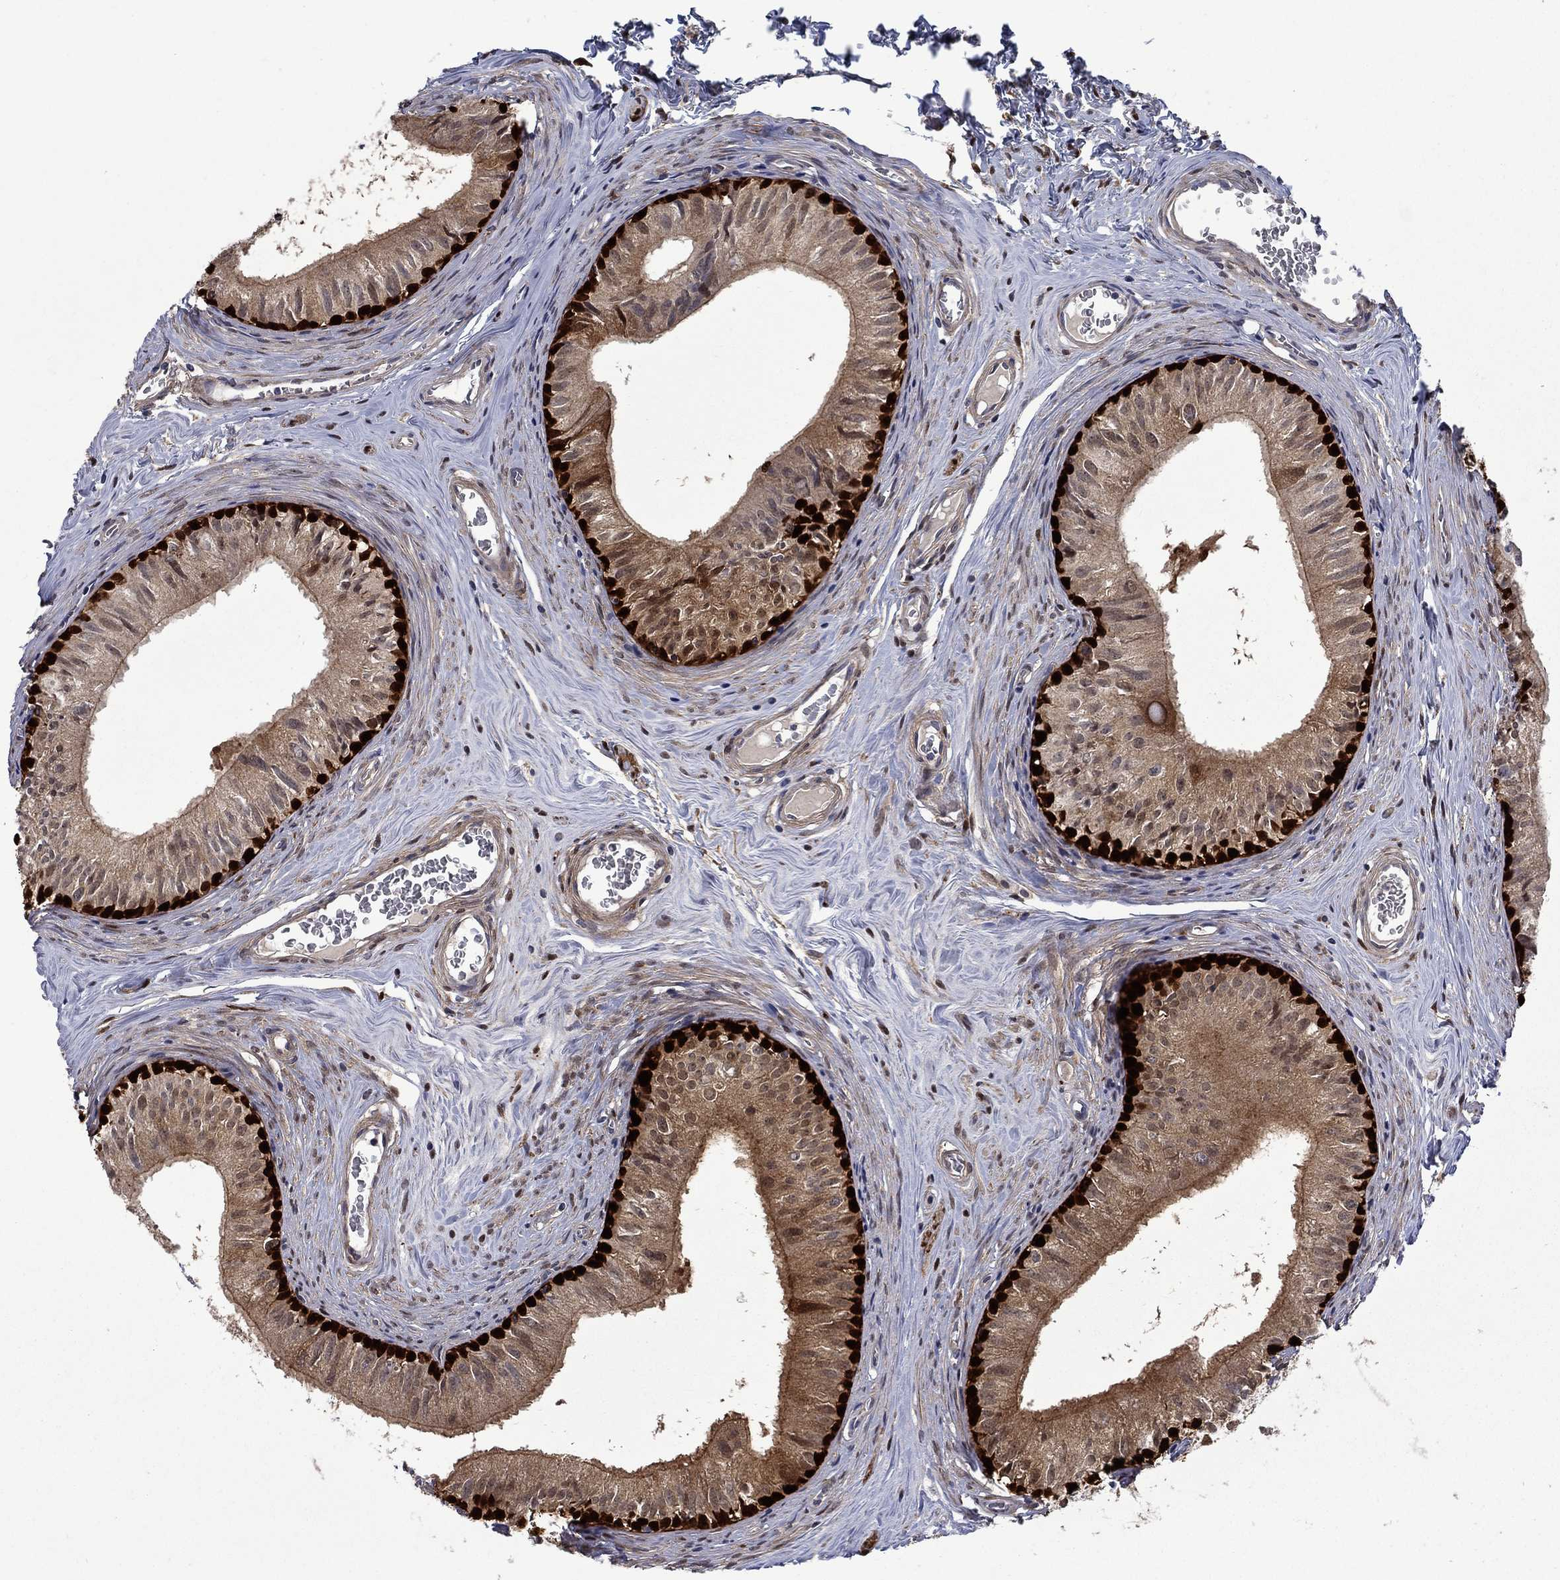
{"staining": {"intensity": "strong", "quantity": "25%-75%", "location": "nuclear"}, "tissue": "epididymis", "cell_type": "Glandular cells", "image_type": "normal", "snomed": [{"axis": "morphology", "description": "Normal tissue, NOS"}, {"axis": "topography", "description": "Epididymis"}], "caption": "Protein expression analysis of normal human epididymis reveals strong nuclear staining in about 25%-75% of glandular cells. Using DAB (3,3'-diaminobenzidine) (brown) and hematoxylin (blue) stains, captured at high magnification using brightfield microscopy.", "gene": "CBR1", "patient": {"sex": "male", "age": 52}}